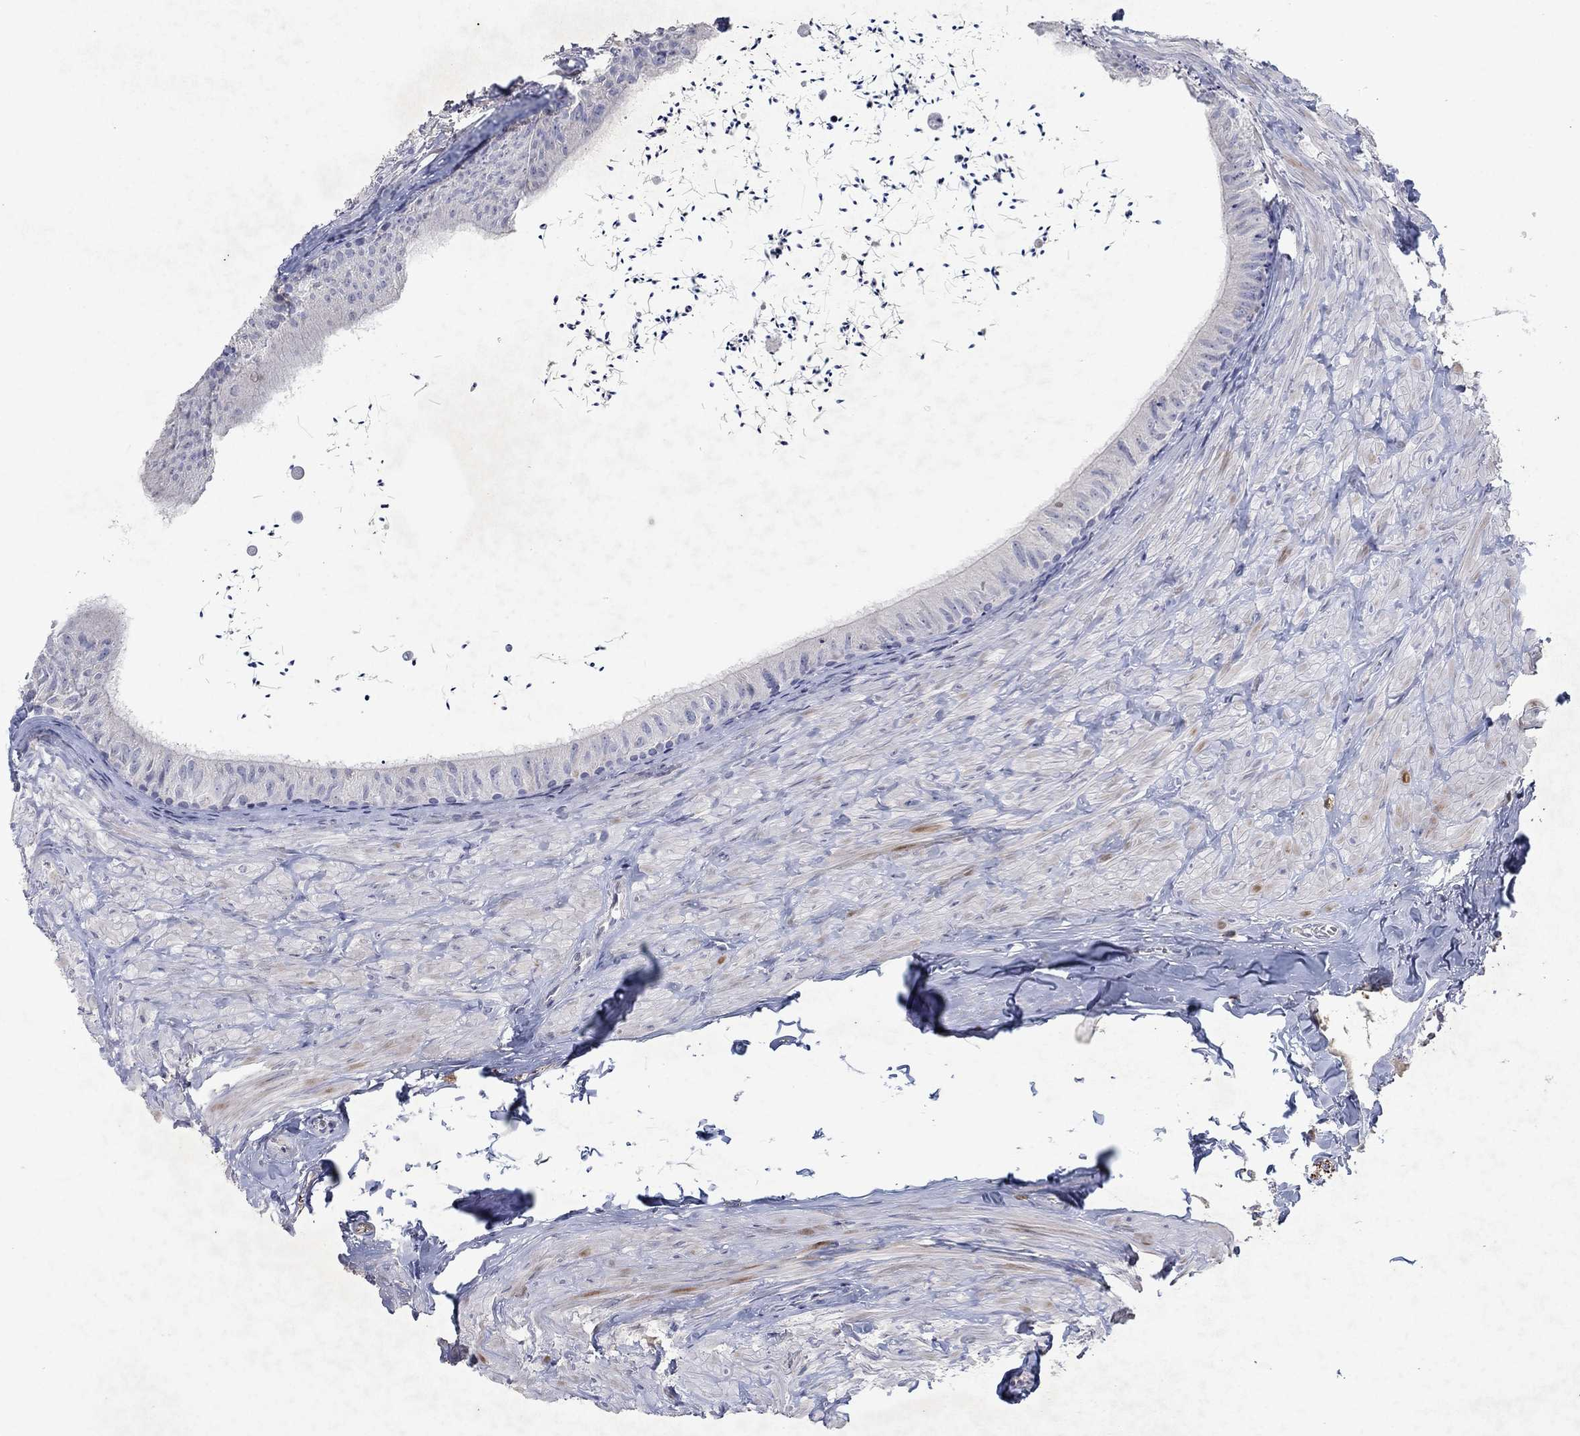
{"staining": {"intensity": "negative", "quantity": "none", "location": "none"}, "tissue": "epididymis", "cell_type": "Glandular cells", "image_type": "normal", "snomed": [{"axis": "morphology", "description": "Normal tissue, NOS"}, {"axis": "topography", "description": "Epididymis"}], "caption": "Histopathology image shows no significant protein positivity in glandular cells of unremarkable epididymis. Brightfield microscopy of immunohistochemistry (IHC) stained with DAB (3,3'-diaminobenzidine) (brown) and hematoxylin (blue), captured at high magnification.", "gene": "KRT40", "patient": {"sex": "male", "age": 32}}